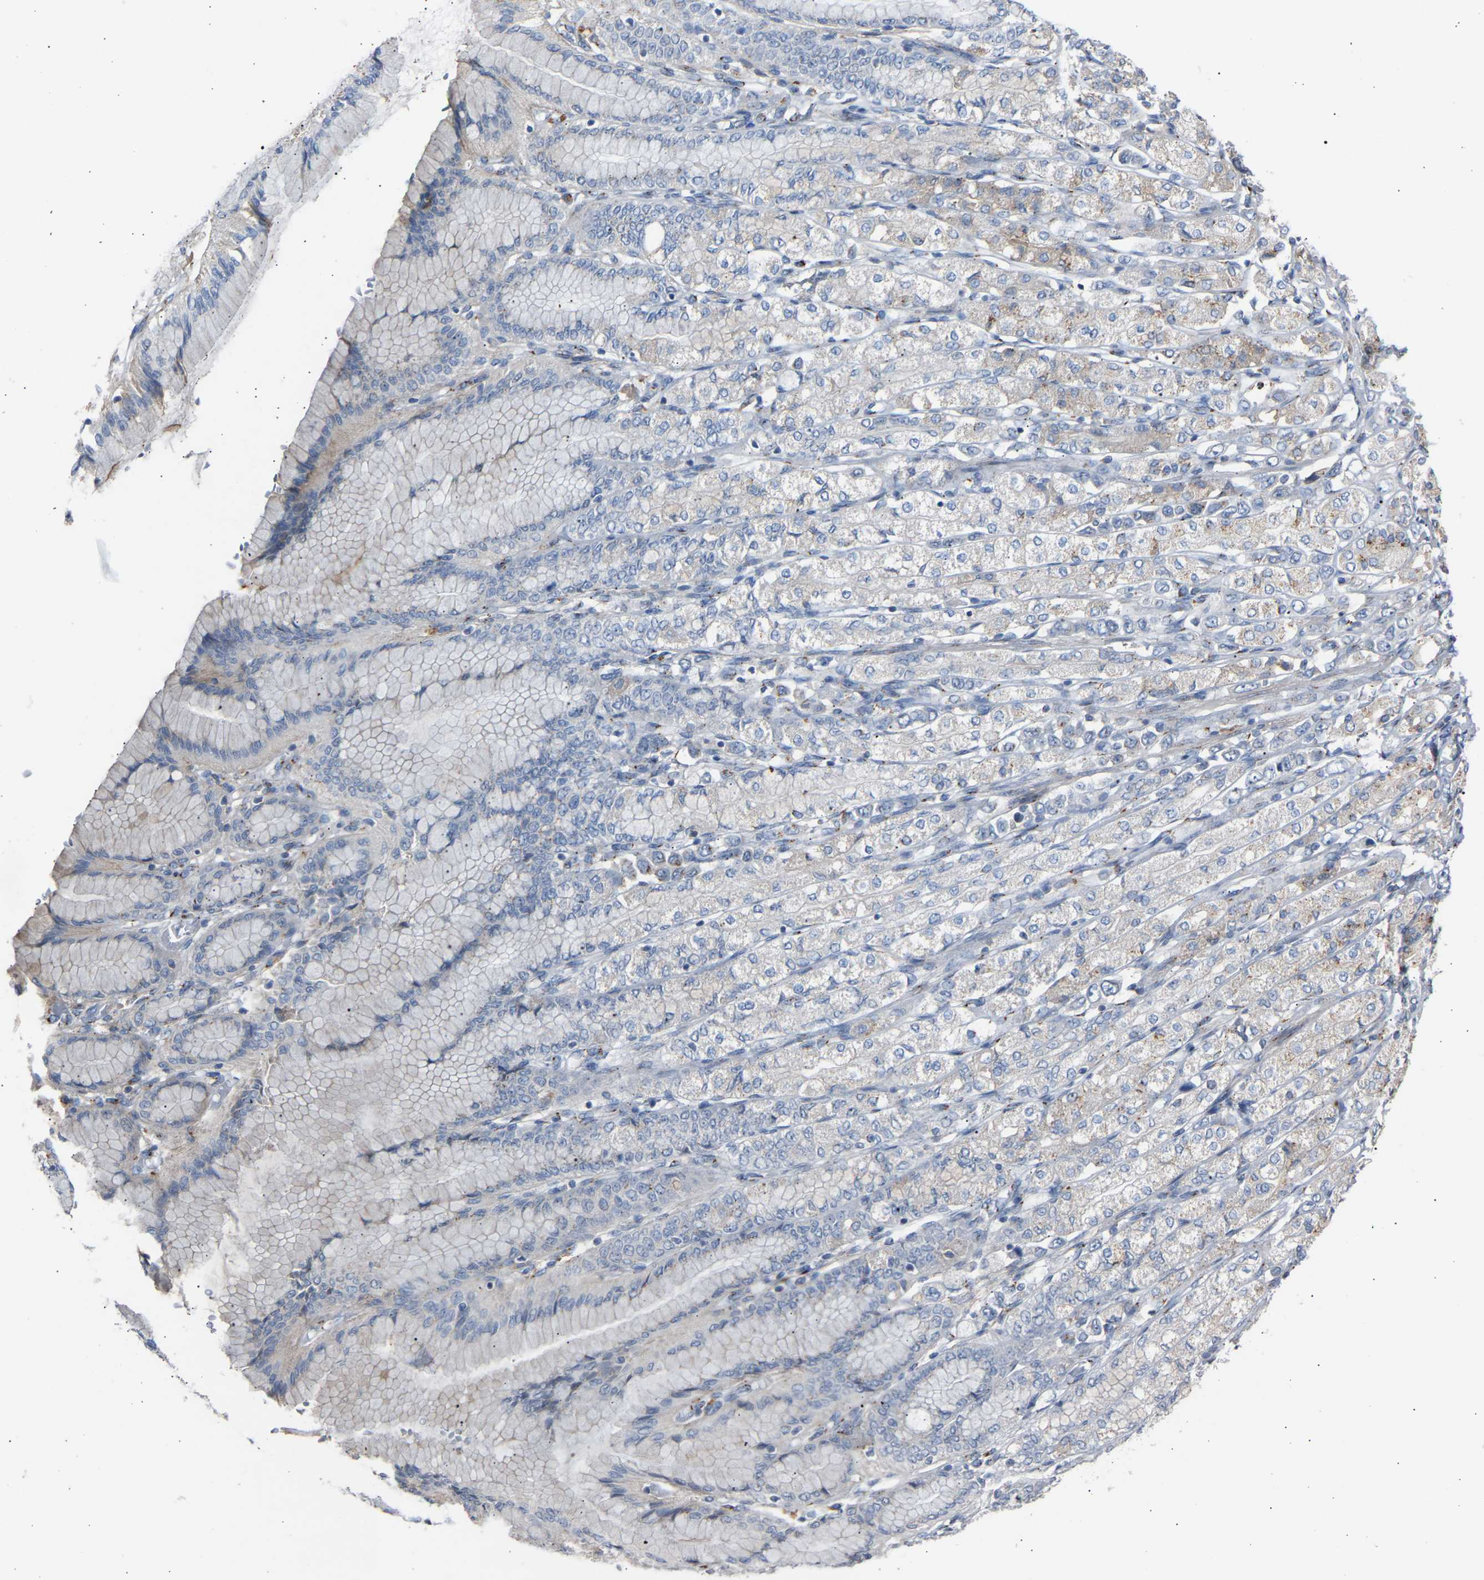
{"staining": {"intensity": "weak", "quantity": "<25%", "location": "cytoplasmic/membranous"}, "tissue": "stomach cancer", "cell_type": "Tumor cells", "image_type": "cancer", "snomed": [{"axis": "morphology", "description": "Adenocarcinoma, NOS"}, {"axis": "topography", "description": "Stomach"}], "caption": "High magnification brightfield microscopy of adenocarcinoma (stomach) stained with DAB (brown) and counterstained with hematoxylin (blue): tumor cells show no significant expression.", "gene": "CYREN", "patient": {"sex": "female", "age": 65}}